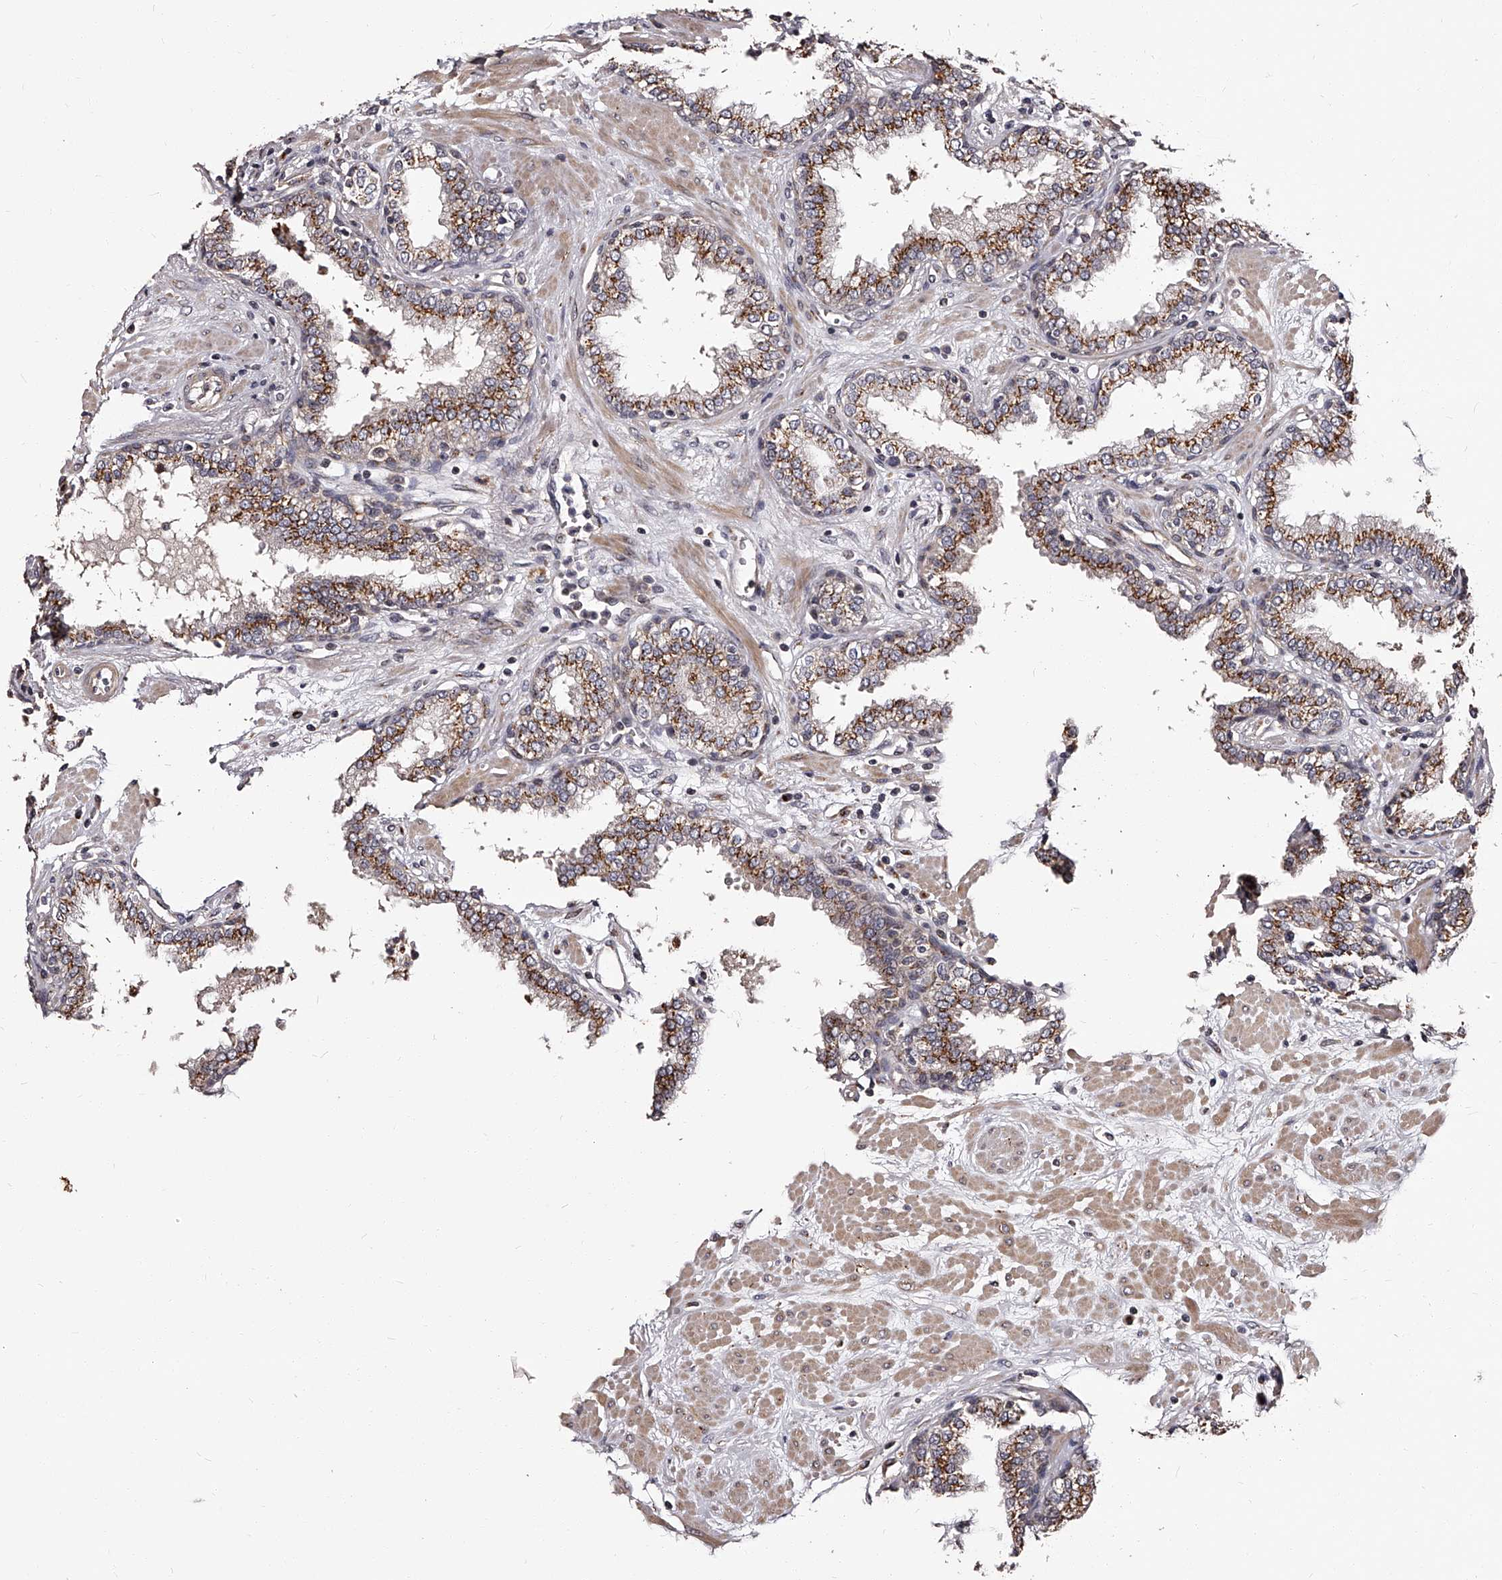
{"staining": {"intensity": "moderate", "quantity": ">75%", "location": "cytoplasmic/membranous"}, "tissue": "prostate", "cell_type": "Glandular cells", "image_type": "normal", "snomed": [{"axis": "morphology", "description": "Normal tissue, NOS"}, {"axis": "topography", "description": "Prostate"}], "caption": "Immunohistochemical staining of unremarkable prostate shows medium levels of moderate cytoplasmic/membranous expression in about >75% of glandular cells. The protein of interest is stained brown, and the nuclei are stained in blue (DAB IHC with brightfield microscopy, high magnification).", "gene": "RSC1A1", "patient": {"sex": "male", "age": 51}}